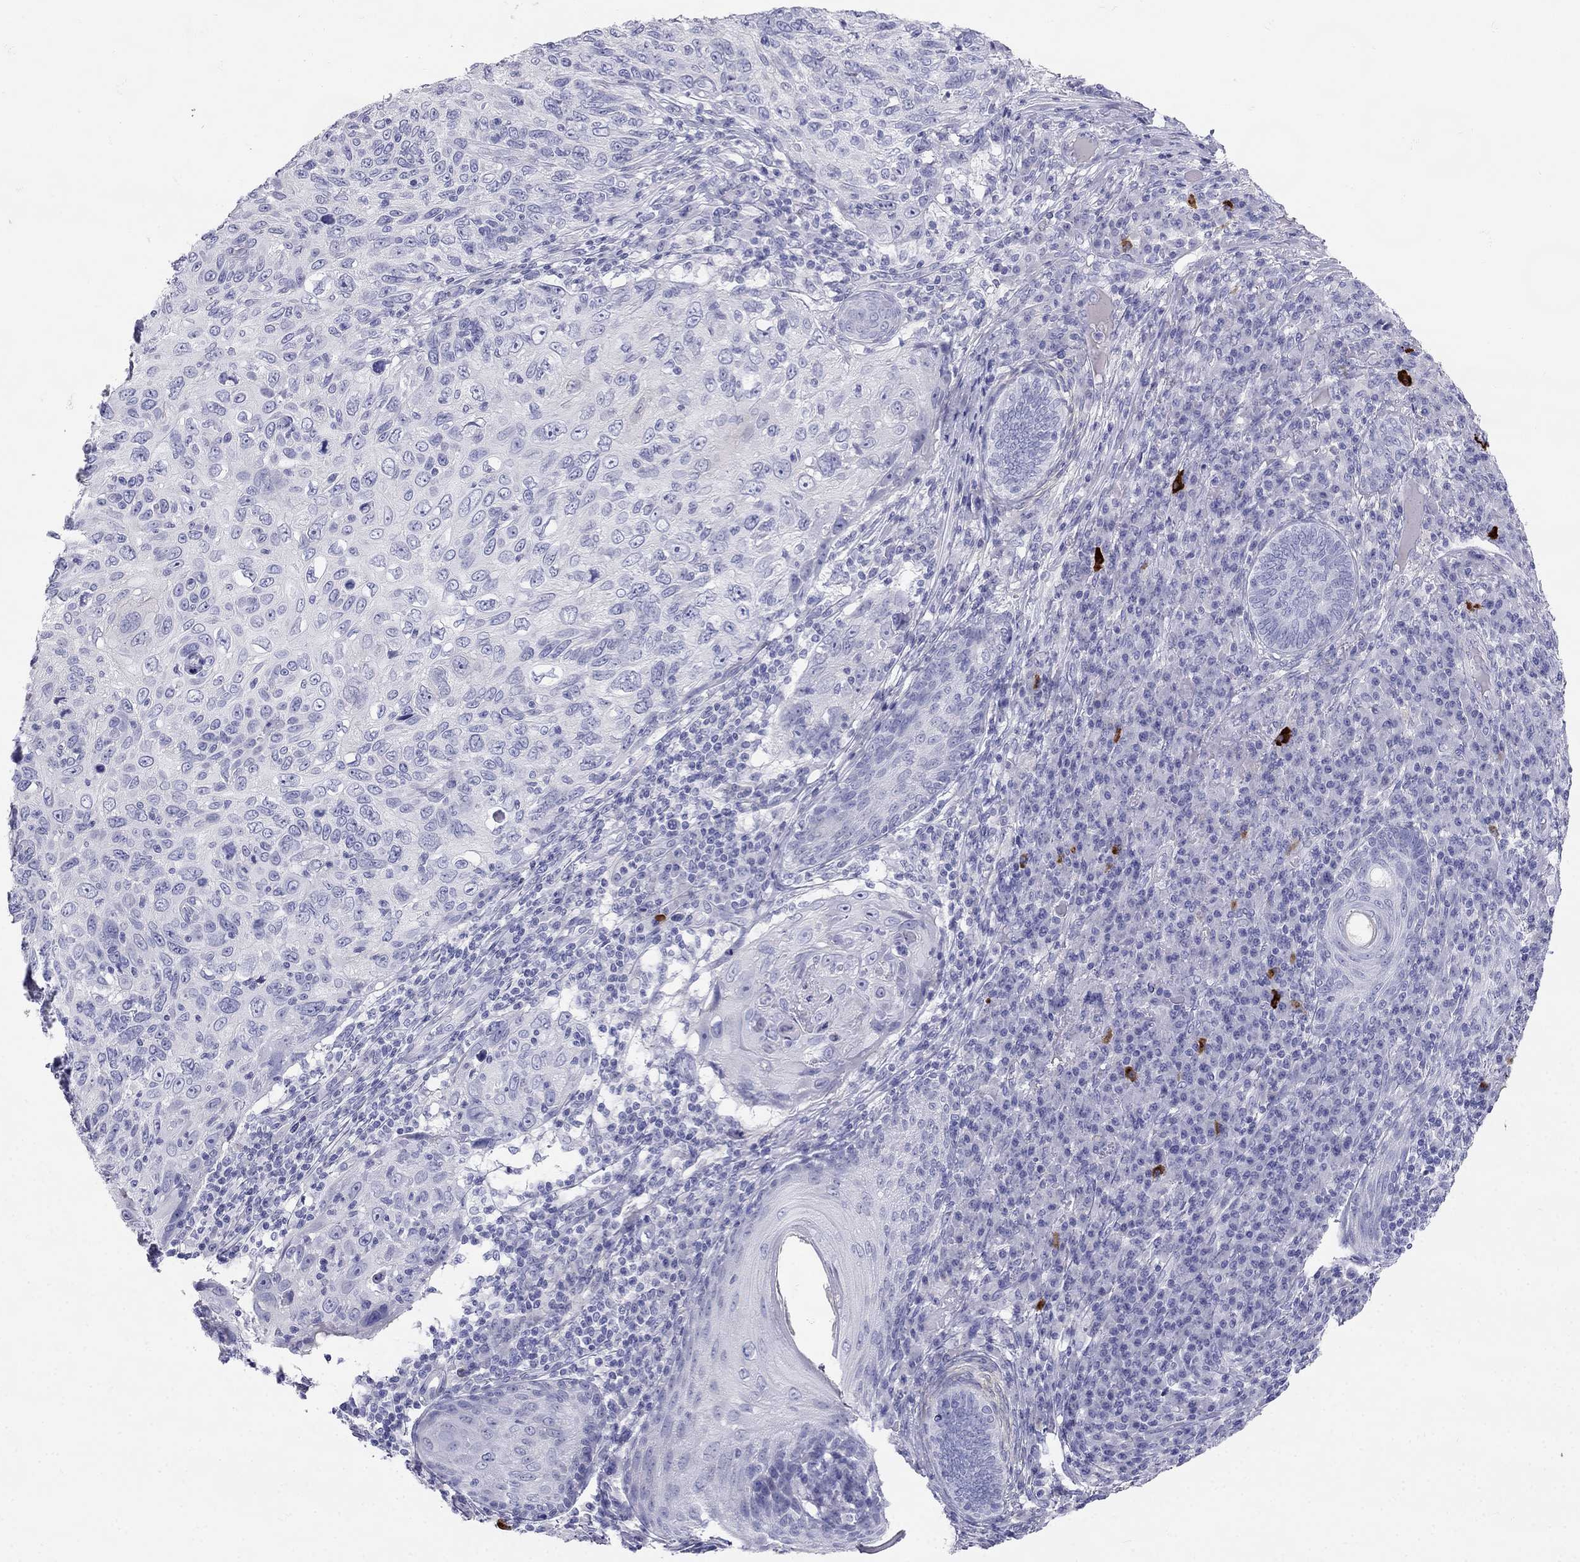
{"staining": {"intensity": "negative", "quantity": "none", "location": "none"}, "tissue": "skin cancer", "cell_type": "Tumor cells", "image_type": "cancer", "snomed": [{"axis": "morphology", "description": "Squamous cell carcinoma, NOS"}, {"axis": "topography", "description": "Skin"}], "caption": "This is a image of IHC staining of skin cancer (squamous cell carcinoma), which shows no positivity in tumor cells.", "gene": "RFLNA", "patient": {"sex": "male", "age": 92}}